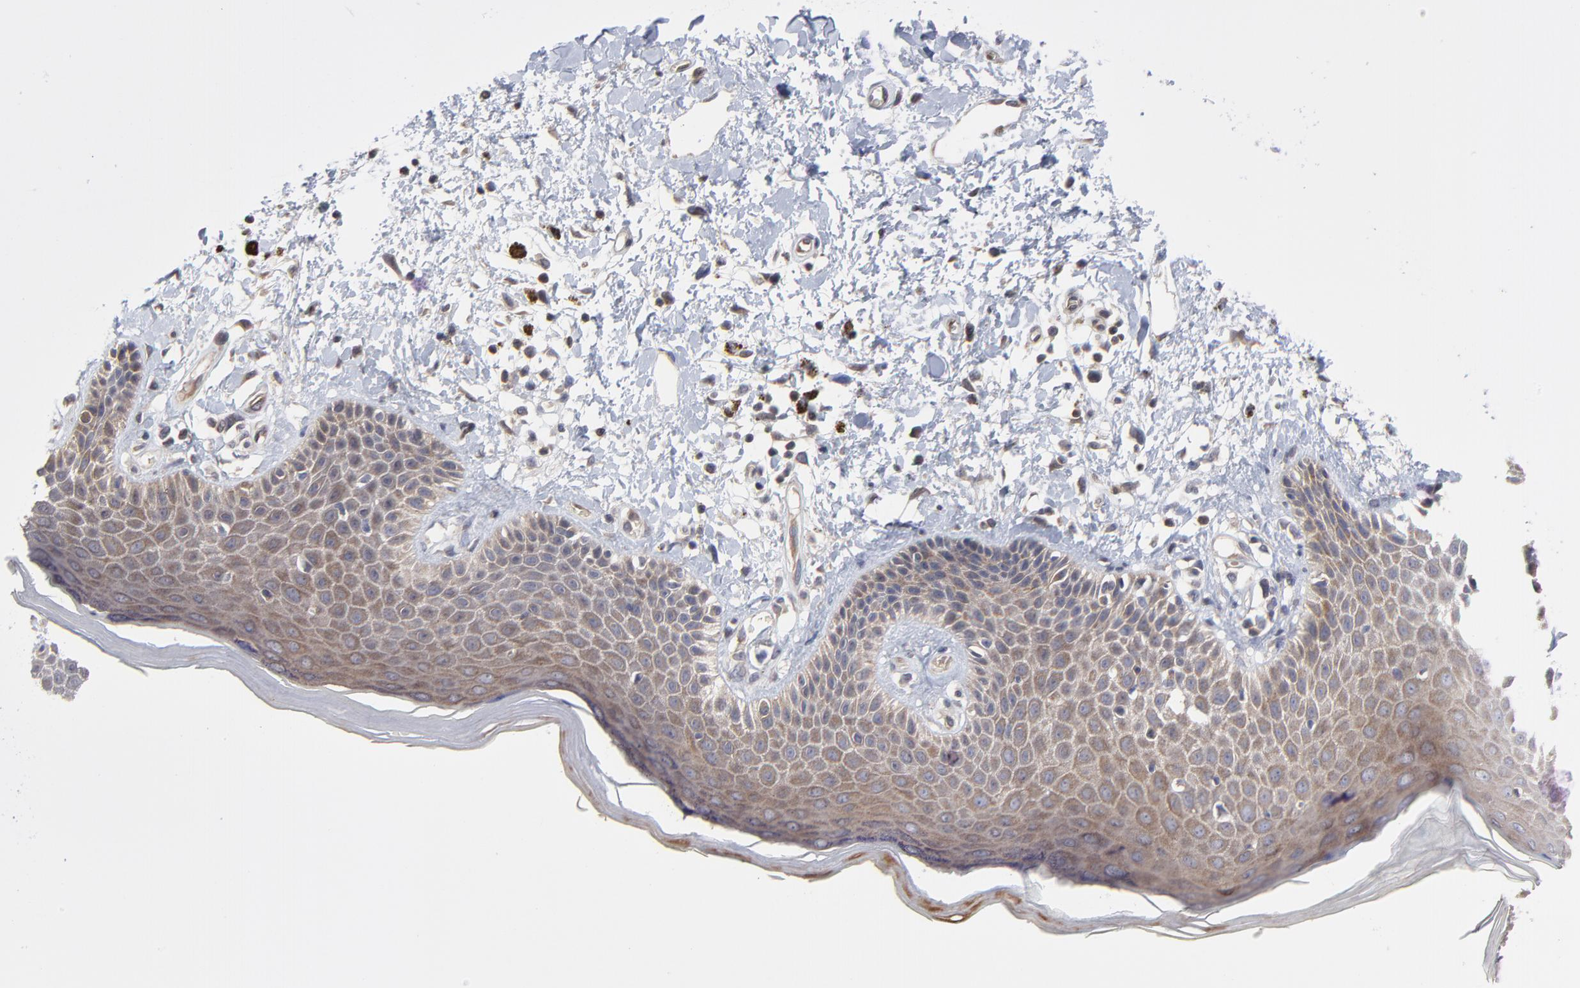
{"staining": {"intensity": "moderate", "quantity": ">75%", "location": "cytoplasmic/membranous"}, "tissue": "skin", "cell_type": "Epidermal cells", "image_type": "normal", "snomed": [{"axis": "morphology", "description": "Normal tissue, NOS"}, {"axis": "topography", "description": "Anal"}], "caption": "IHC photomicrograph of unremarkable skin: skin stained using immunohistochemistry exhibits medium levels of moderate protein expression localized specifically in the cytoplasmic/membranous of epidermal cells, appearing as a cytoplasmic/membranous brown color.", "gene": "ZNF157", "patient": {"sex": "female", "age": 78}}